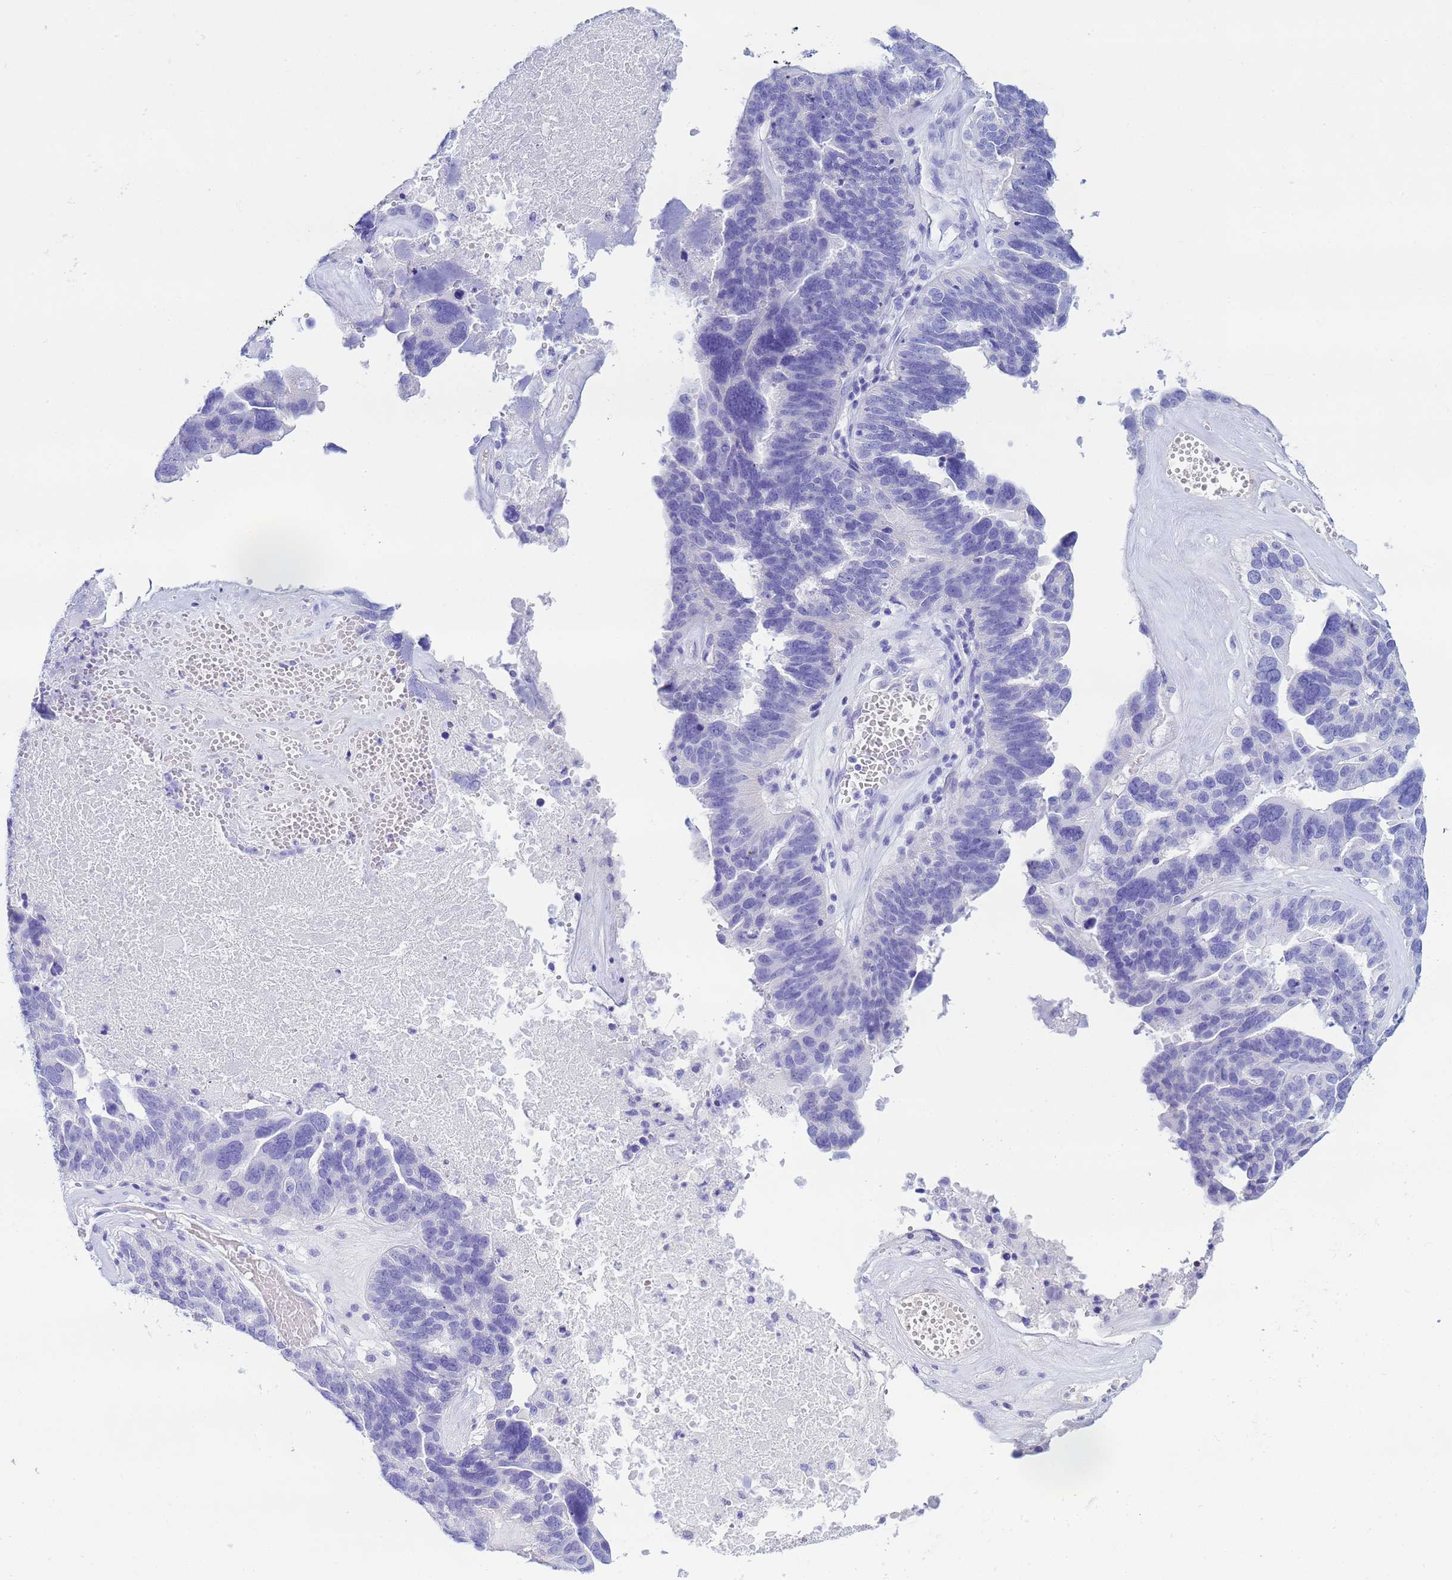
{"staining": {"intensity": "negative", "quantity": "none", "location": "none"}, "tissue": "ovarian cancer", "cell_type": "Tumor cells", "image_type": "cancer", "snomed": [{"axis": "morphology", "description": "Cystadenocarcinoma, serous, NOS"}, {"axis": "topography", "description": "Ovary"}], "caption": "High power microscopy image of an immunohistochemistry image of ovarian cancer (serous cystadenocarcinoma), revealing no significant positivity in tumor cells.", "gene": "AQP12A", "patient": {"sex": "female", "age": 59}}